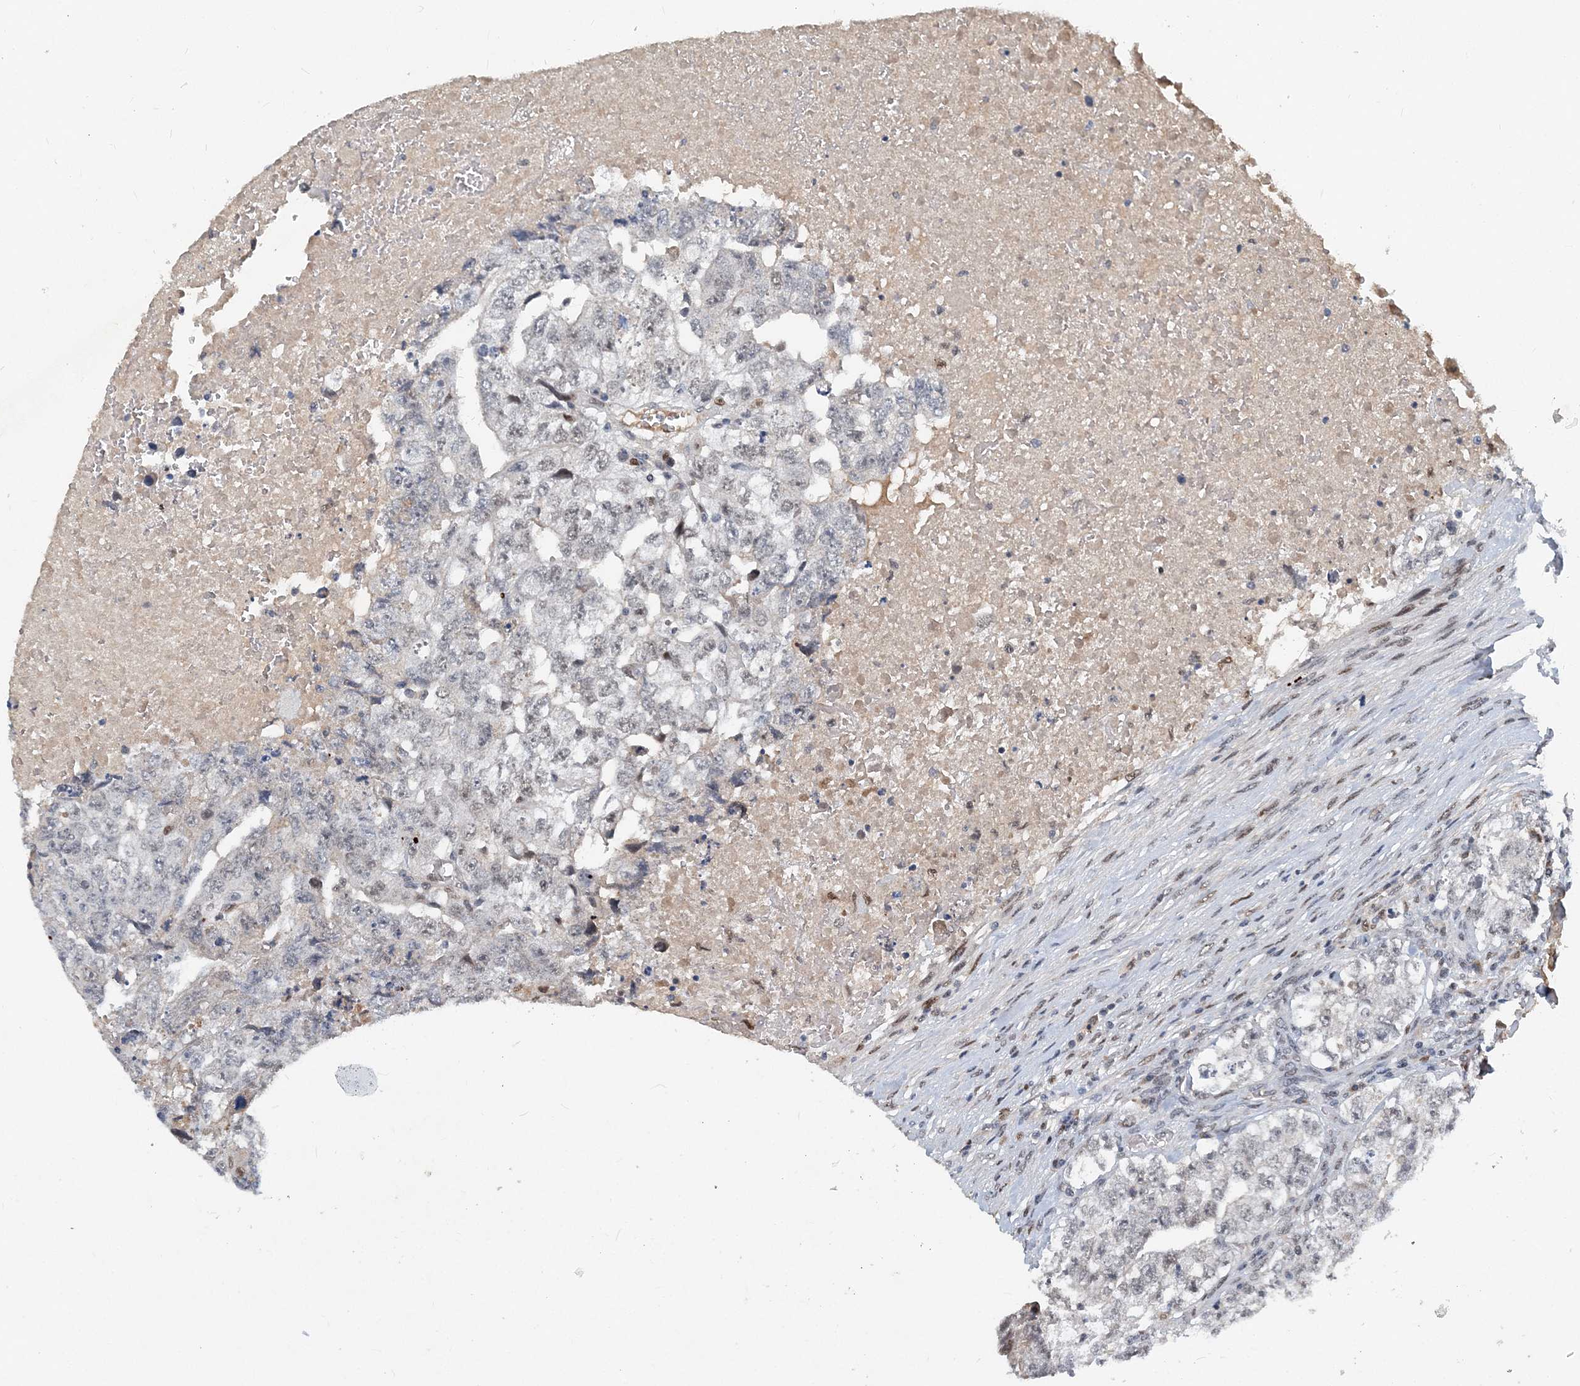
{"staining": {"intensity": "weak", "quantity": "25%-75%", "location": "nuclear"}, "tissue": "testis cancer", "cell_type": "Tumor cells", "image_type": "cancer", "snomed": [{"axis": "morphology", "description": "Carcinoma, Embryonal, NOS"}, {"axis": "topography", "description": "Testis"}], "caption": "Tumor cells show low levels of weak nuclear positivity in about 25%-75% of cells in testis cancer (embryonal carcinoma).", "gene": "KPNA4", "patient": {"sex": "male", "age": 36}}